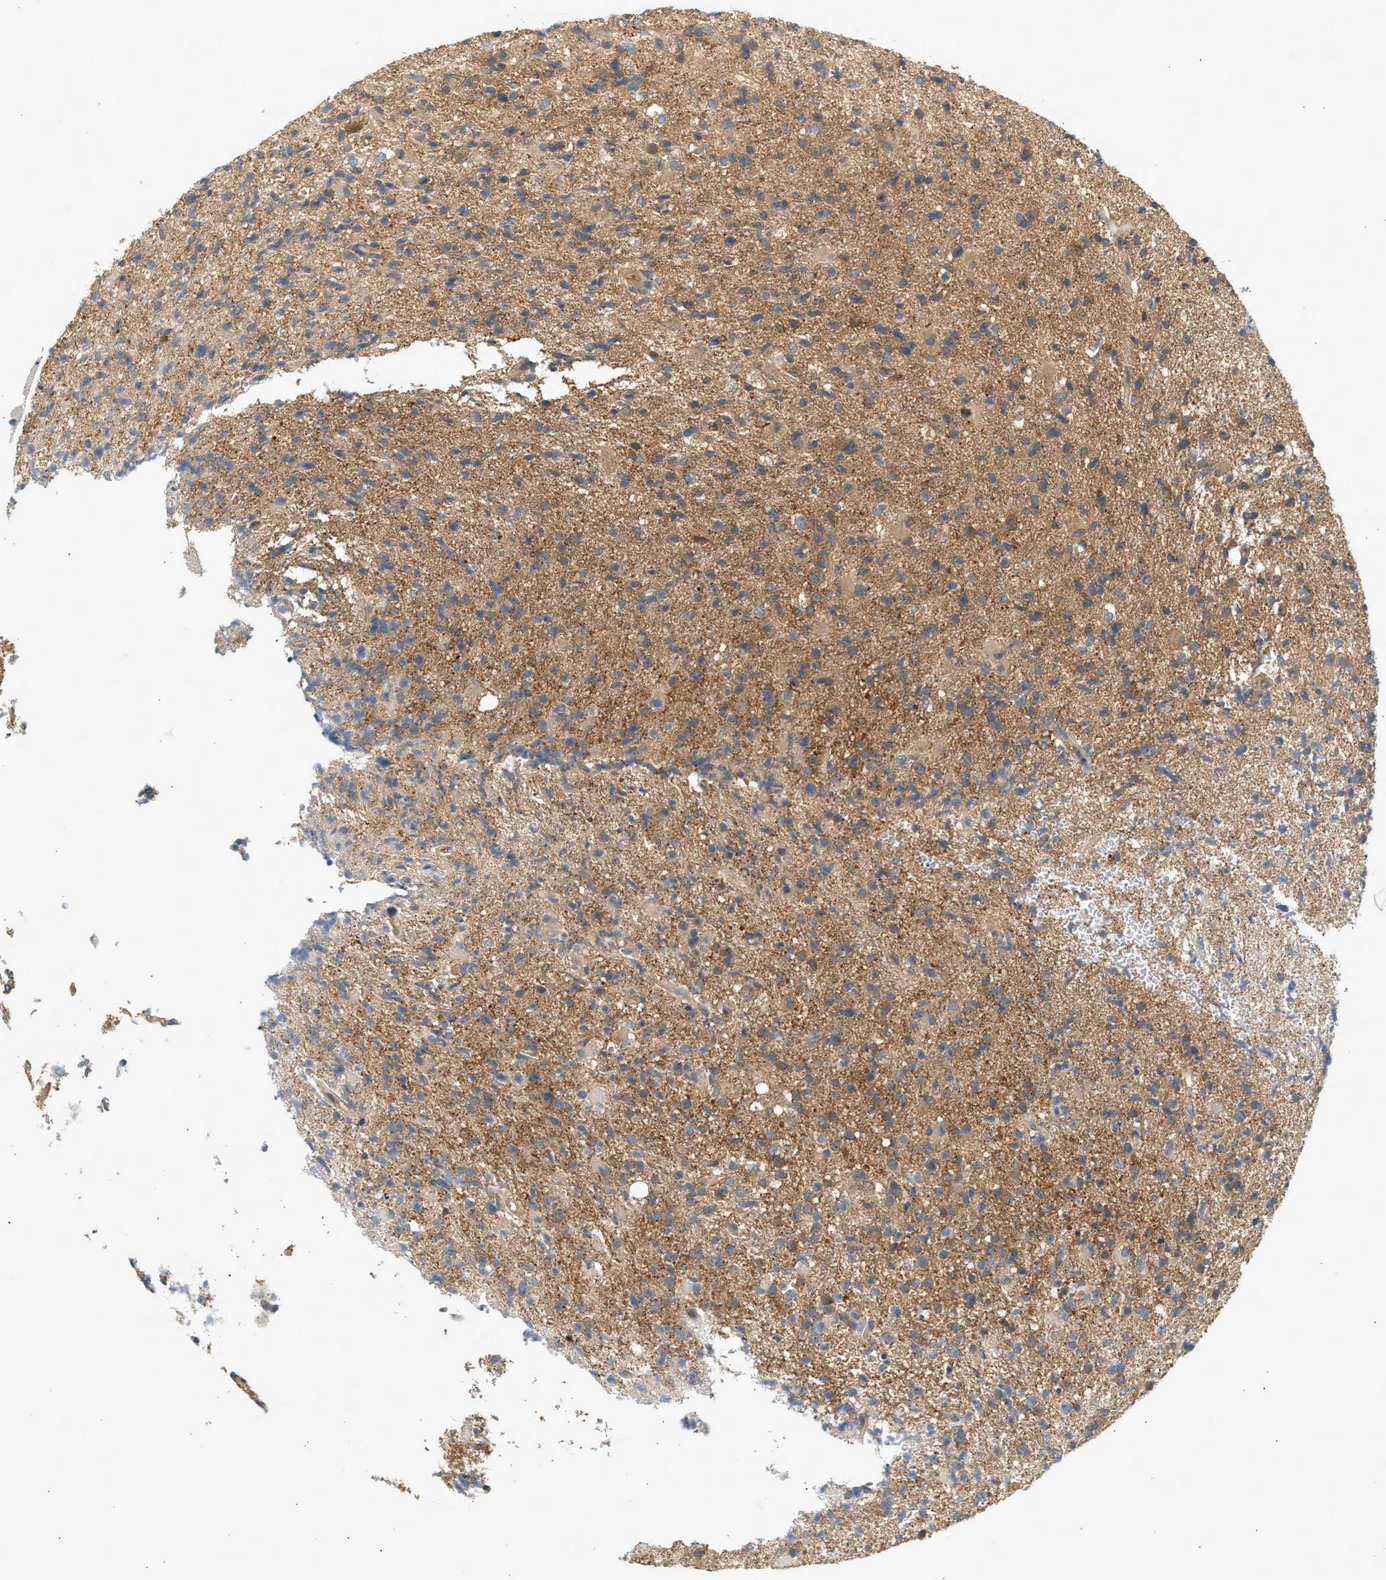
{"staining": {"intensity": "moderate", "quantity": ">75%", "location": "cytoplasmic/membranous"}, "tissue": "glioma", "cell_type": "Tumor cells", "image_type": "cancer", "snomed": [{"axis": "morphology", "description": "Glioma, malignant, High grade"}, {"axis": "topography", "description": "Brain"}], "caption": "Immunohistochemical staining of human malignant glioma (high-grade) displays medium levels of moderate cytoplasmic/membranous expression in about >75% of tumor cells. The staining was performed using DAB to visualize the protein expression in brown, while the nuclei were stained in blue with hematoxylin (Magnification: 20x).", "gene": "PAFAH1B1", "patient": {"sex": "male", "age": 72}}